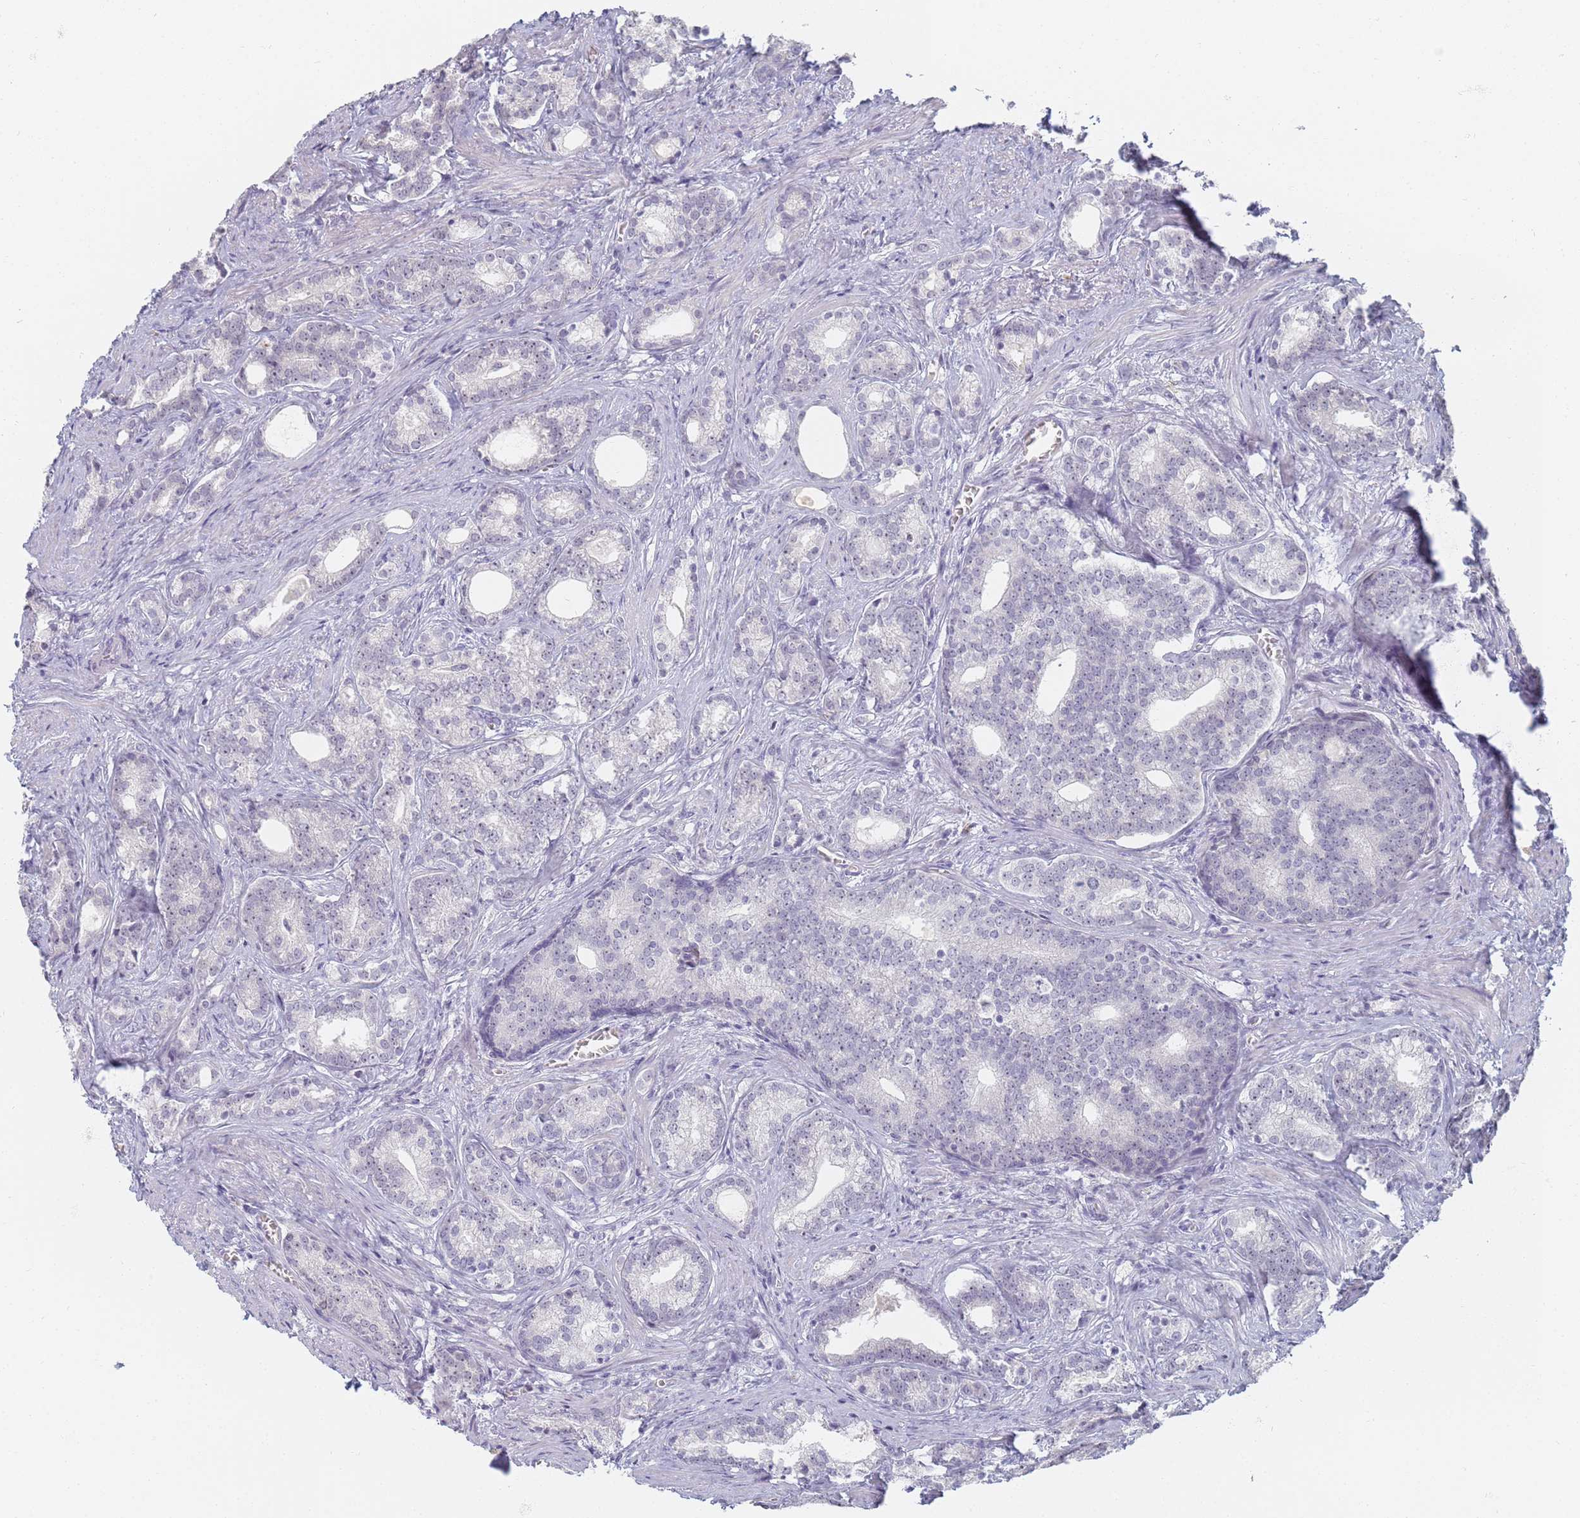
{"staining": {"intensity": "weak", "quantity": "<25%", "location": "nuclear"}, "tissue": "prostate cancer", "cell_type": "Tumor cells", "image_type": "cancer", "snomed": [{"axis": "morphology", "description": "Adenocarcinoma, Low grade"}, {"axis": "topography", "description": "Prostate"}], "caption": "There is no significant staining in tumor cells of prostate cancer. (Stains: DAB (3,3'-diaminobenzidine) immunohistochemistry with hematoxylin counter stain, Microscopy: brightfield microscopy at high magnification).", "gene": "SLC38A9", "patient": {"sex": "male", "age": 71}}